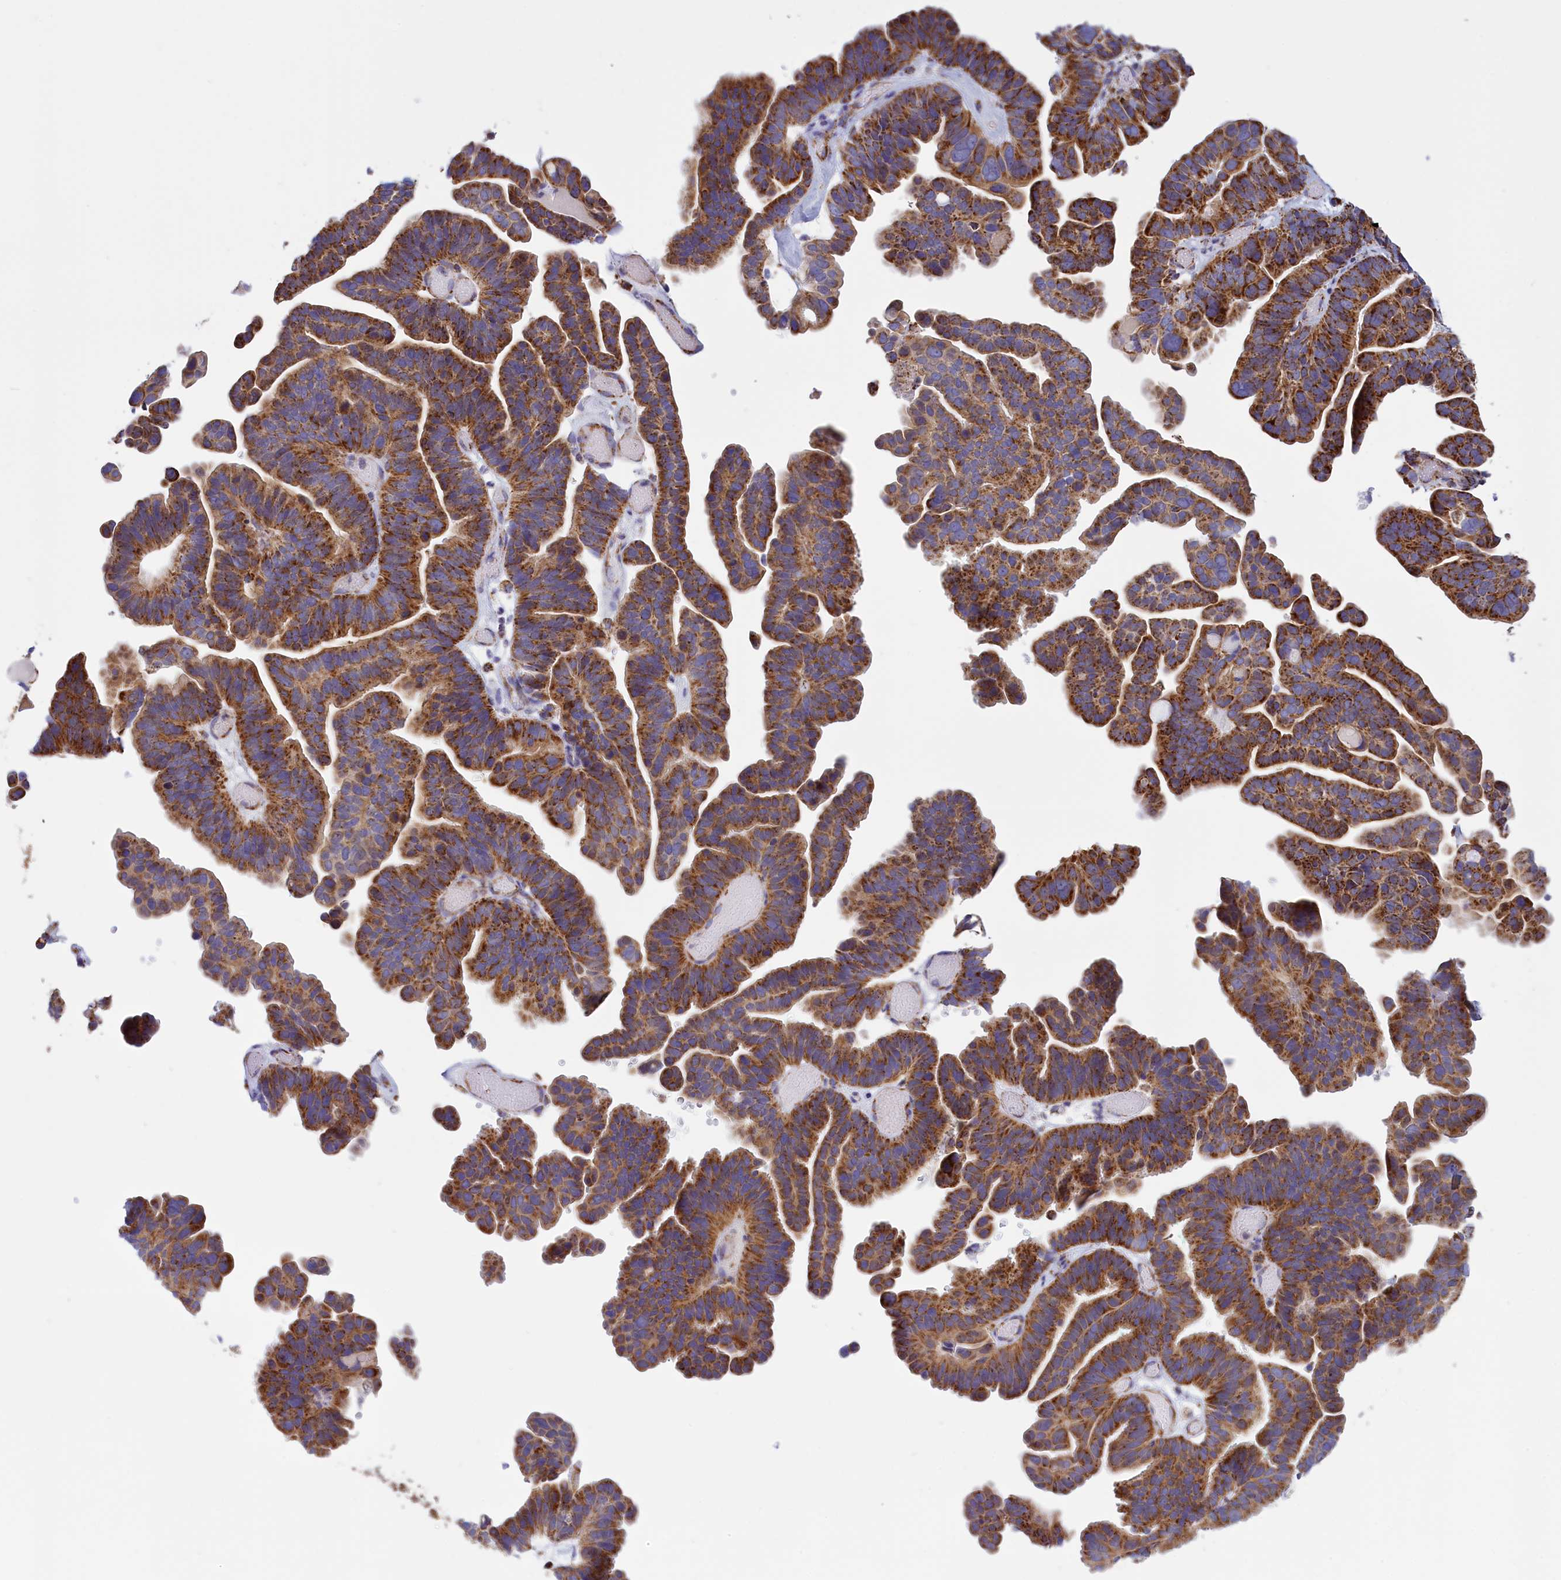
{"staining": {"intensity": "strong", "quantity": ">75%", "location": "cytoplasmic/membranous"}, "tissue": "ovarian cancer", "cell_type": "Tumor cells", "image_type": "cancer", "snomed": [{"axis": "morphology", "description": "Cystadenocarcinoma, serous, NOS"}, {"axis": "topography", "description": "Ovary"}], "caption": "Ovarian serous cystadenocarcinoma tissue shows strong cytoplasmic/membranous positivity in approximately >75% of tumor cells The staining was performed using DAB (3,3'-diaminobenzidine), with brown indicating positive protein expression. Nuclei are stained blue with hematoxylin.", "gene": "ISOC2", "patient": {"sex": "female", "age": 56}}